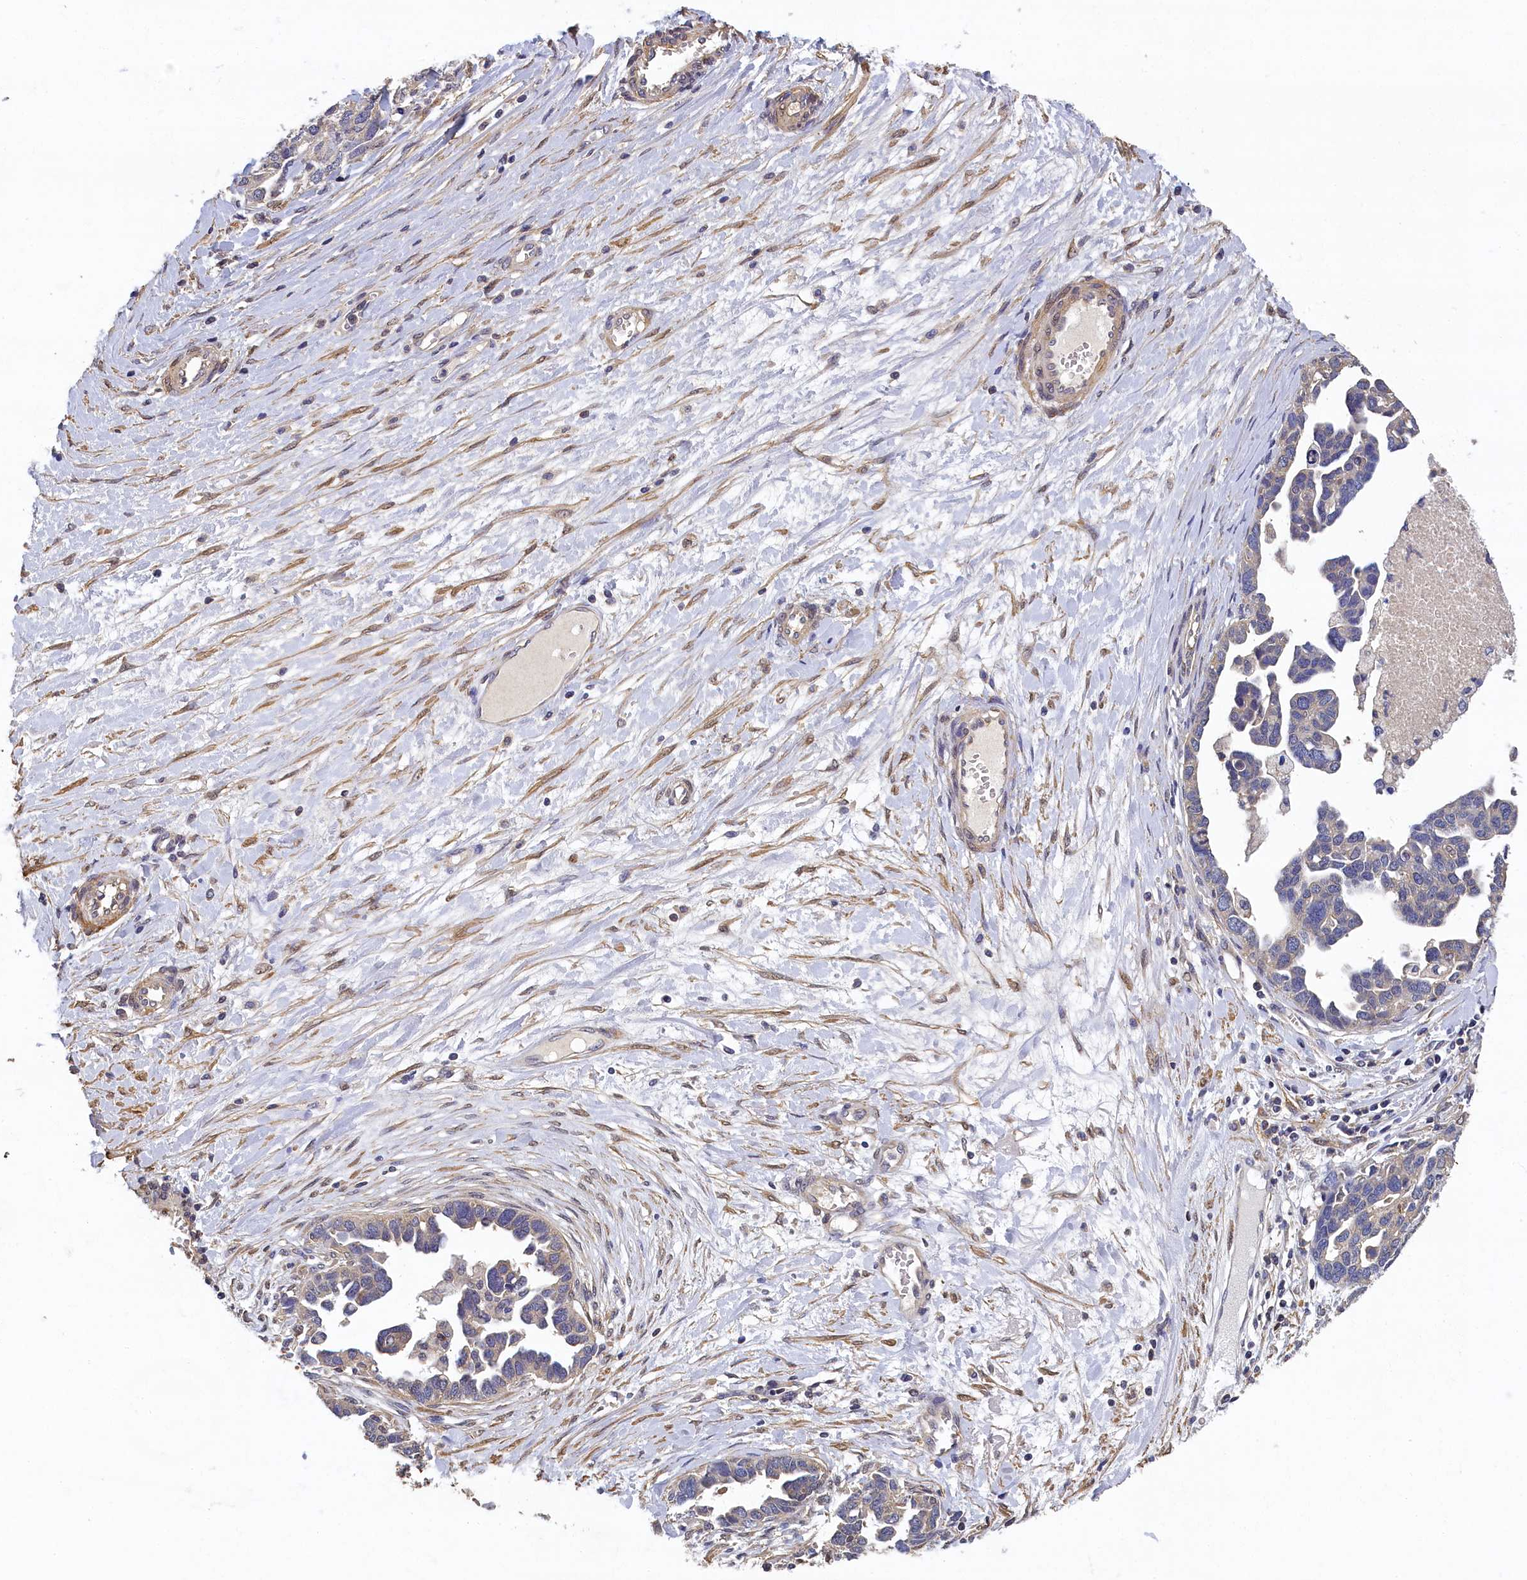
{"staining": {"intensity": "negative", "quantity": "none", "location": "none"}, "tissue": "ovarian cancer", "cell_type": "Tumor cells", "image_type": "cancer", "snomed": [{"axis": "morphology", "description": "Cystadenocarcinoma, serous, NOS"}, {"axis": "topography", "description": "Ovary"}], "caption": "This is a micrograph of immunohistochemistry staining of ovarian serous cystadenocarcinoma, which shows no expression in tumor cells.", "gene": "TBCB", "patient": {"sex": "female", "age": 54}}